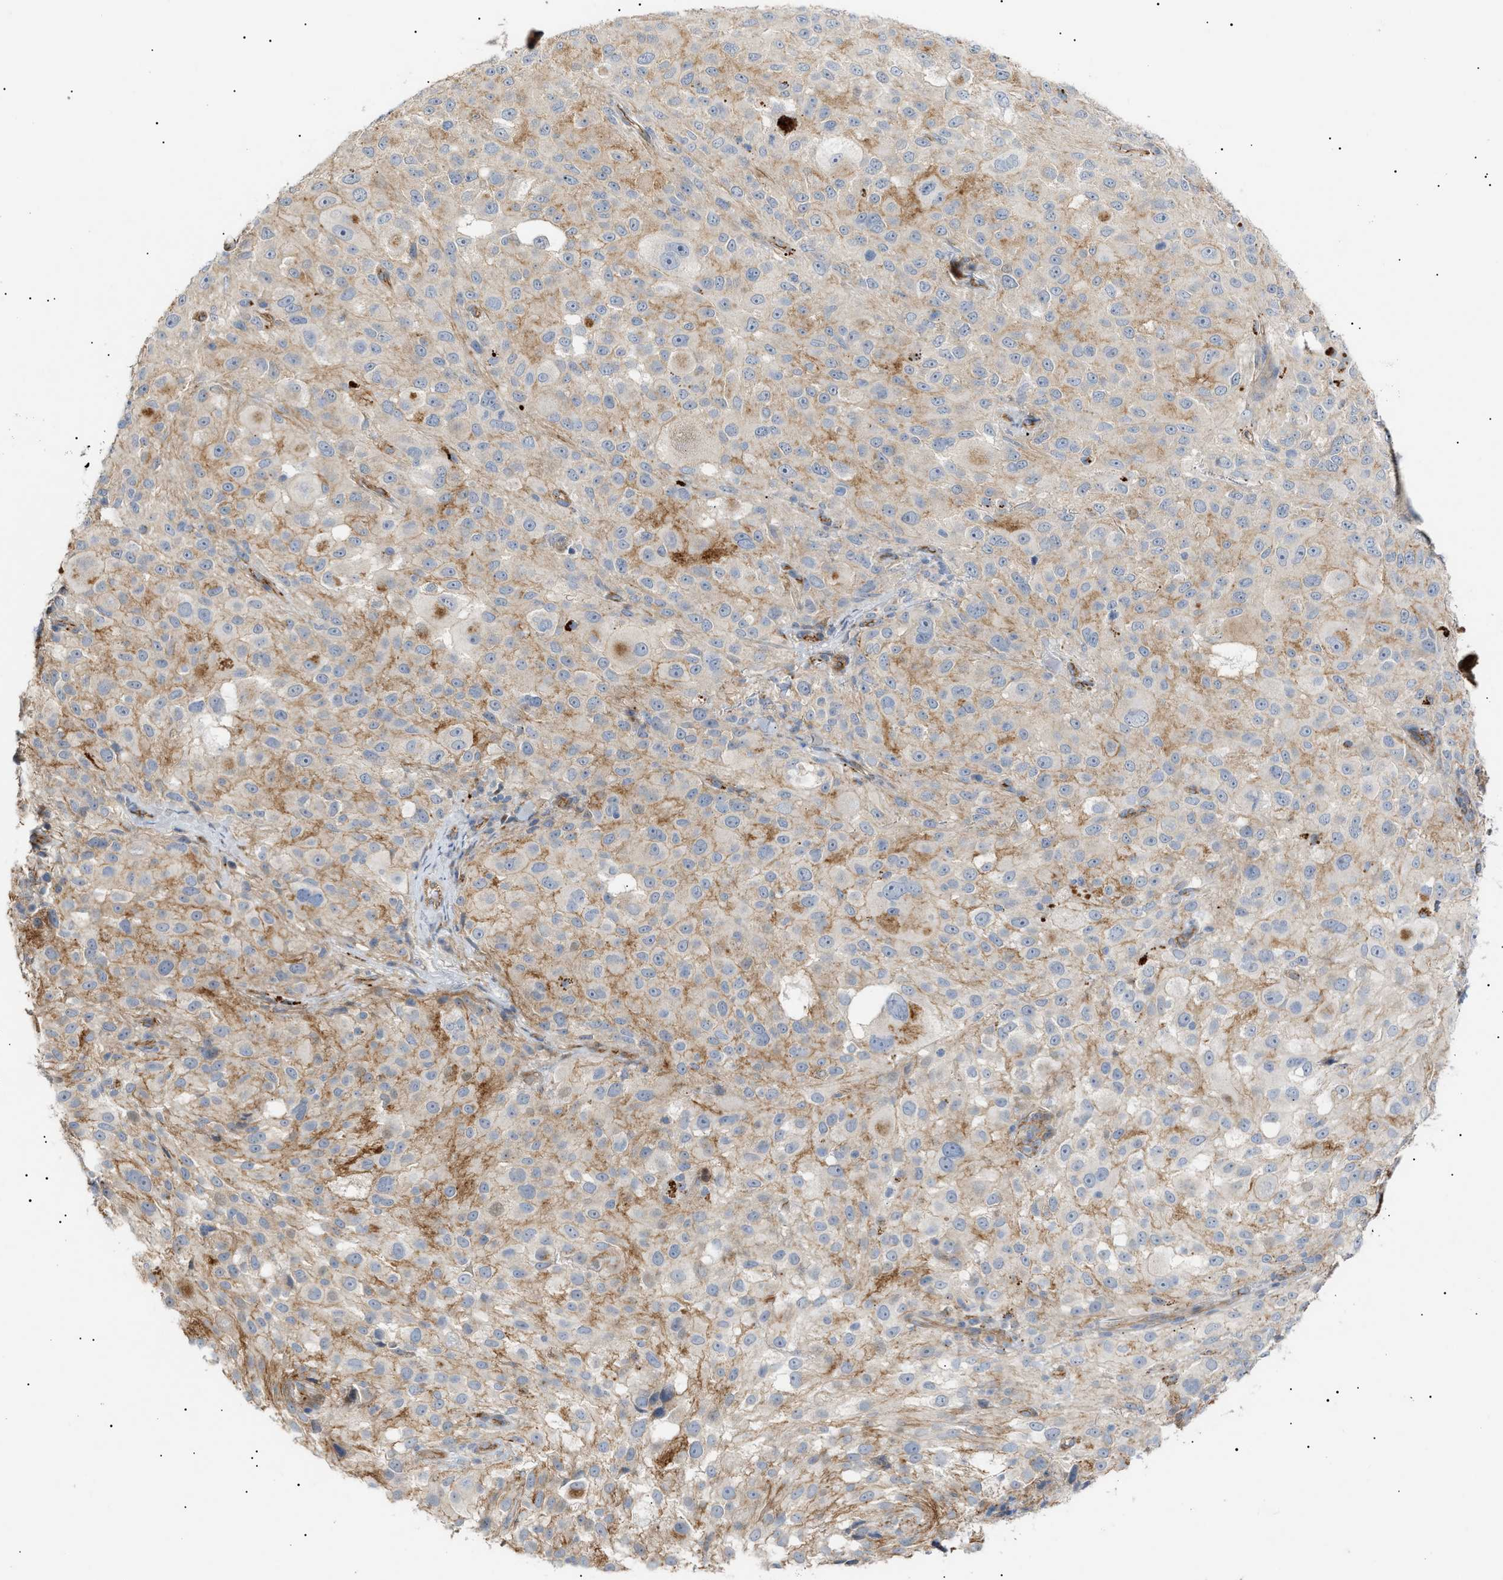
{"staining": {"intensity": "weak", "quantity": "<25%", "location": "cytoplasmic/membranous"}, "tissue": "melanoma", "cell_type": "Tumor cells", "image_type": "cancer", "snomed": [{"axis": "morphology", "description": "Necrosis, NOS"}, {"axis": "morphology", "description": "Malignant melanoma, NOS"}, {"axis": "topography", "description": "Skin"}], "caption": "Immunohistochemistry (IHC) photomicrograph of neoplastic tissue: melanoma stained with DAB (3,3'-diaminobenzidine) exhibits no significant protein expression in tumor cells.", "gene": "ZFHX2", "patient": {"sex": "female", "age": 87}}